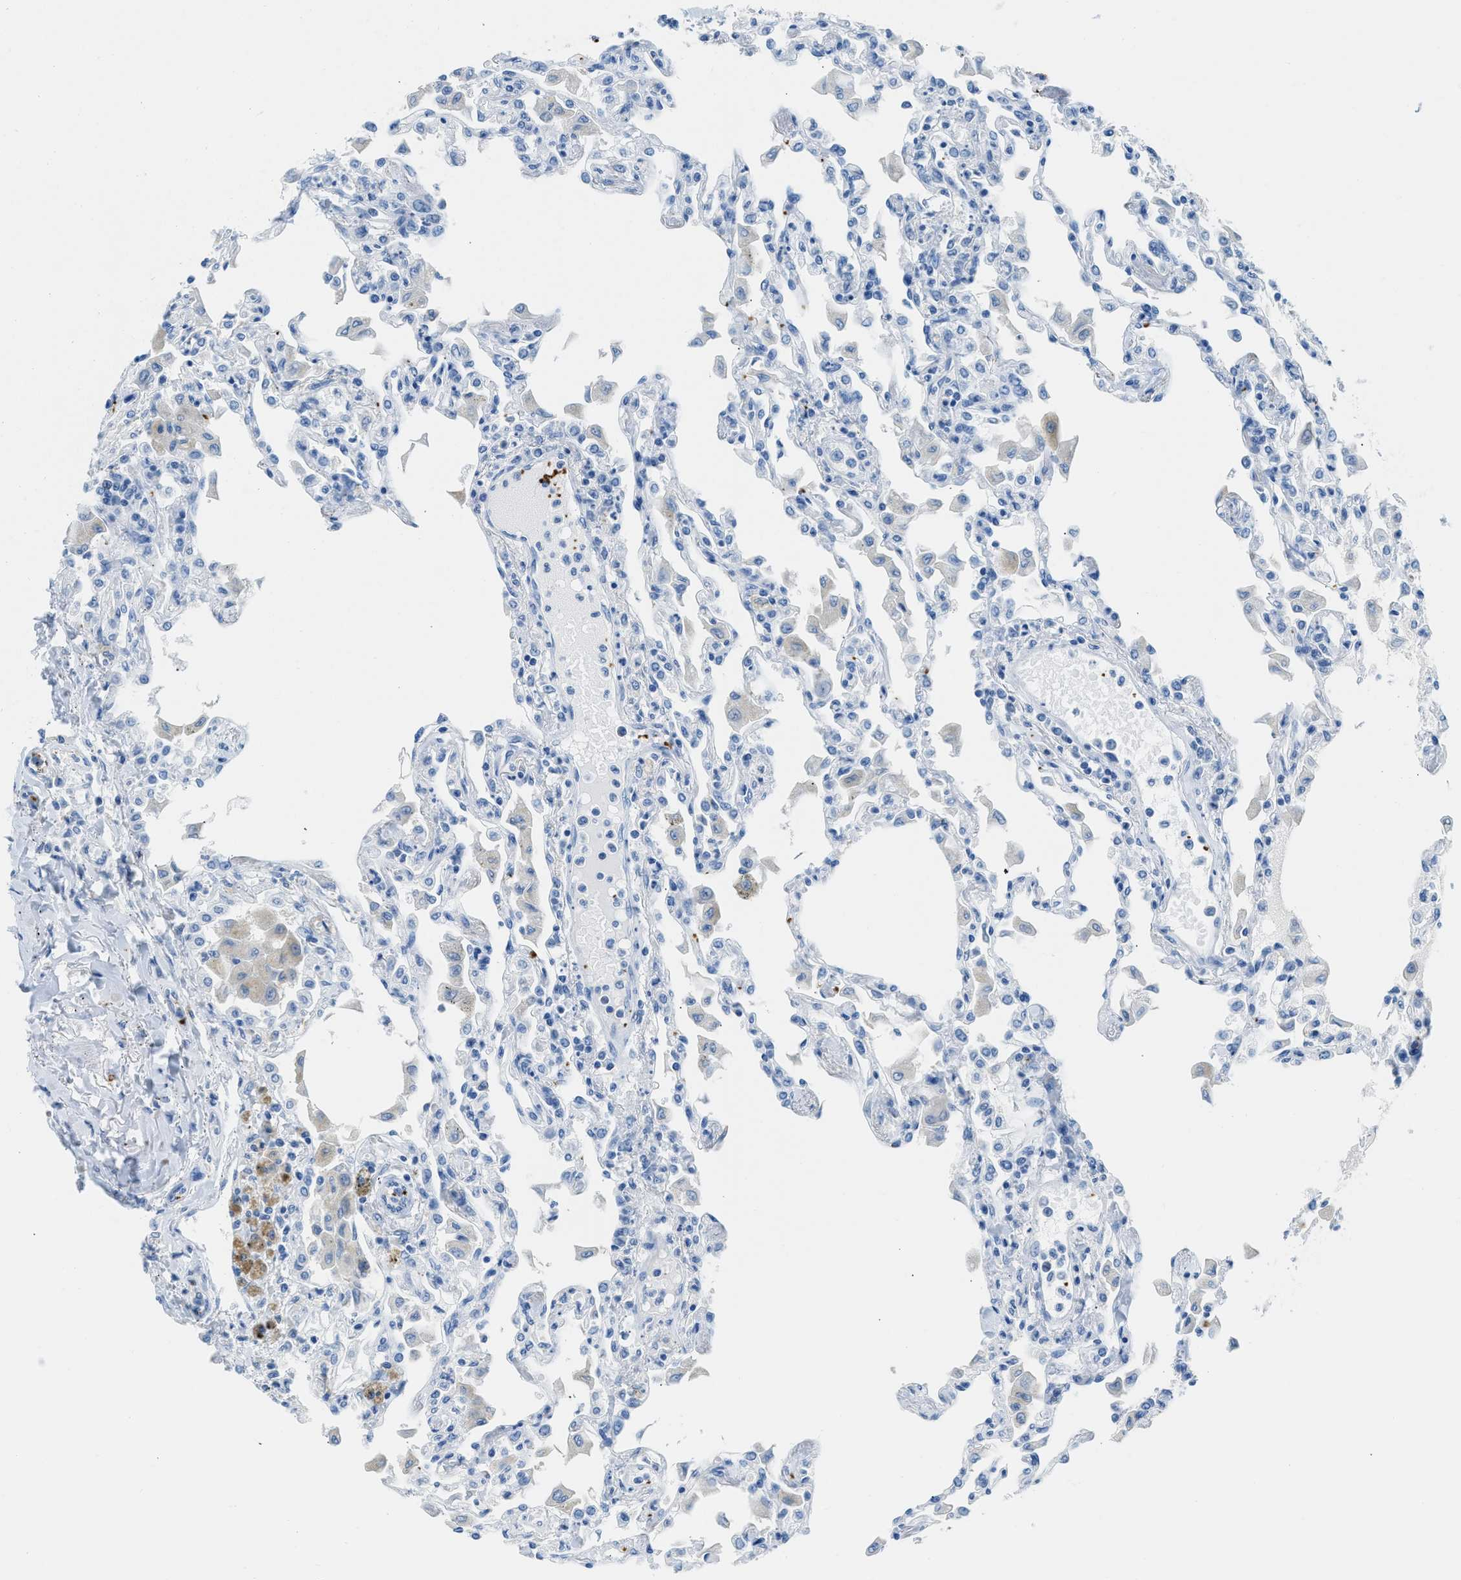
{"staining": {"intensity": "negative", "quantity": "none", "location": "none"}, "tissue": "lung", "cell_type": "Alveolar cells", "image_type": "normal", "snomed": [{"axis": "morphology", "description": "Normal tissue, NOS"}, {"axis": "topography", "description": "Bronchus"}, {"axis": "topography", "description": "Lung"}], "caption": "The image demonstrates no significant positivity in alveolar cells of lung.", "gene": "FAIM2", "patient": {"sex": "female", "age": 49}}